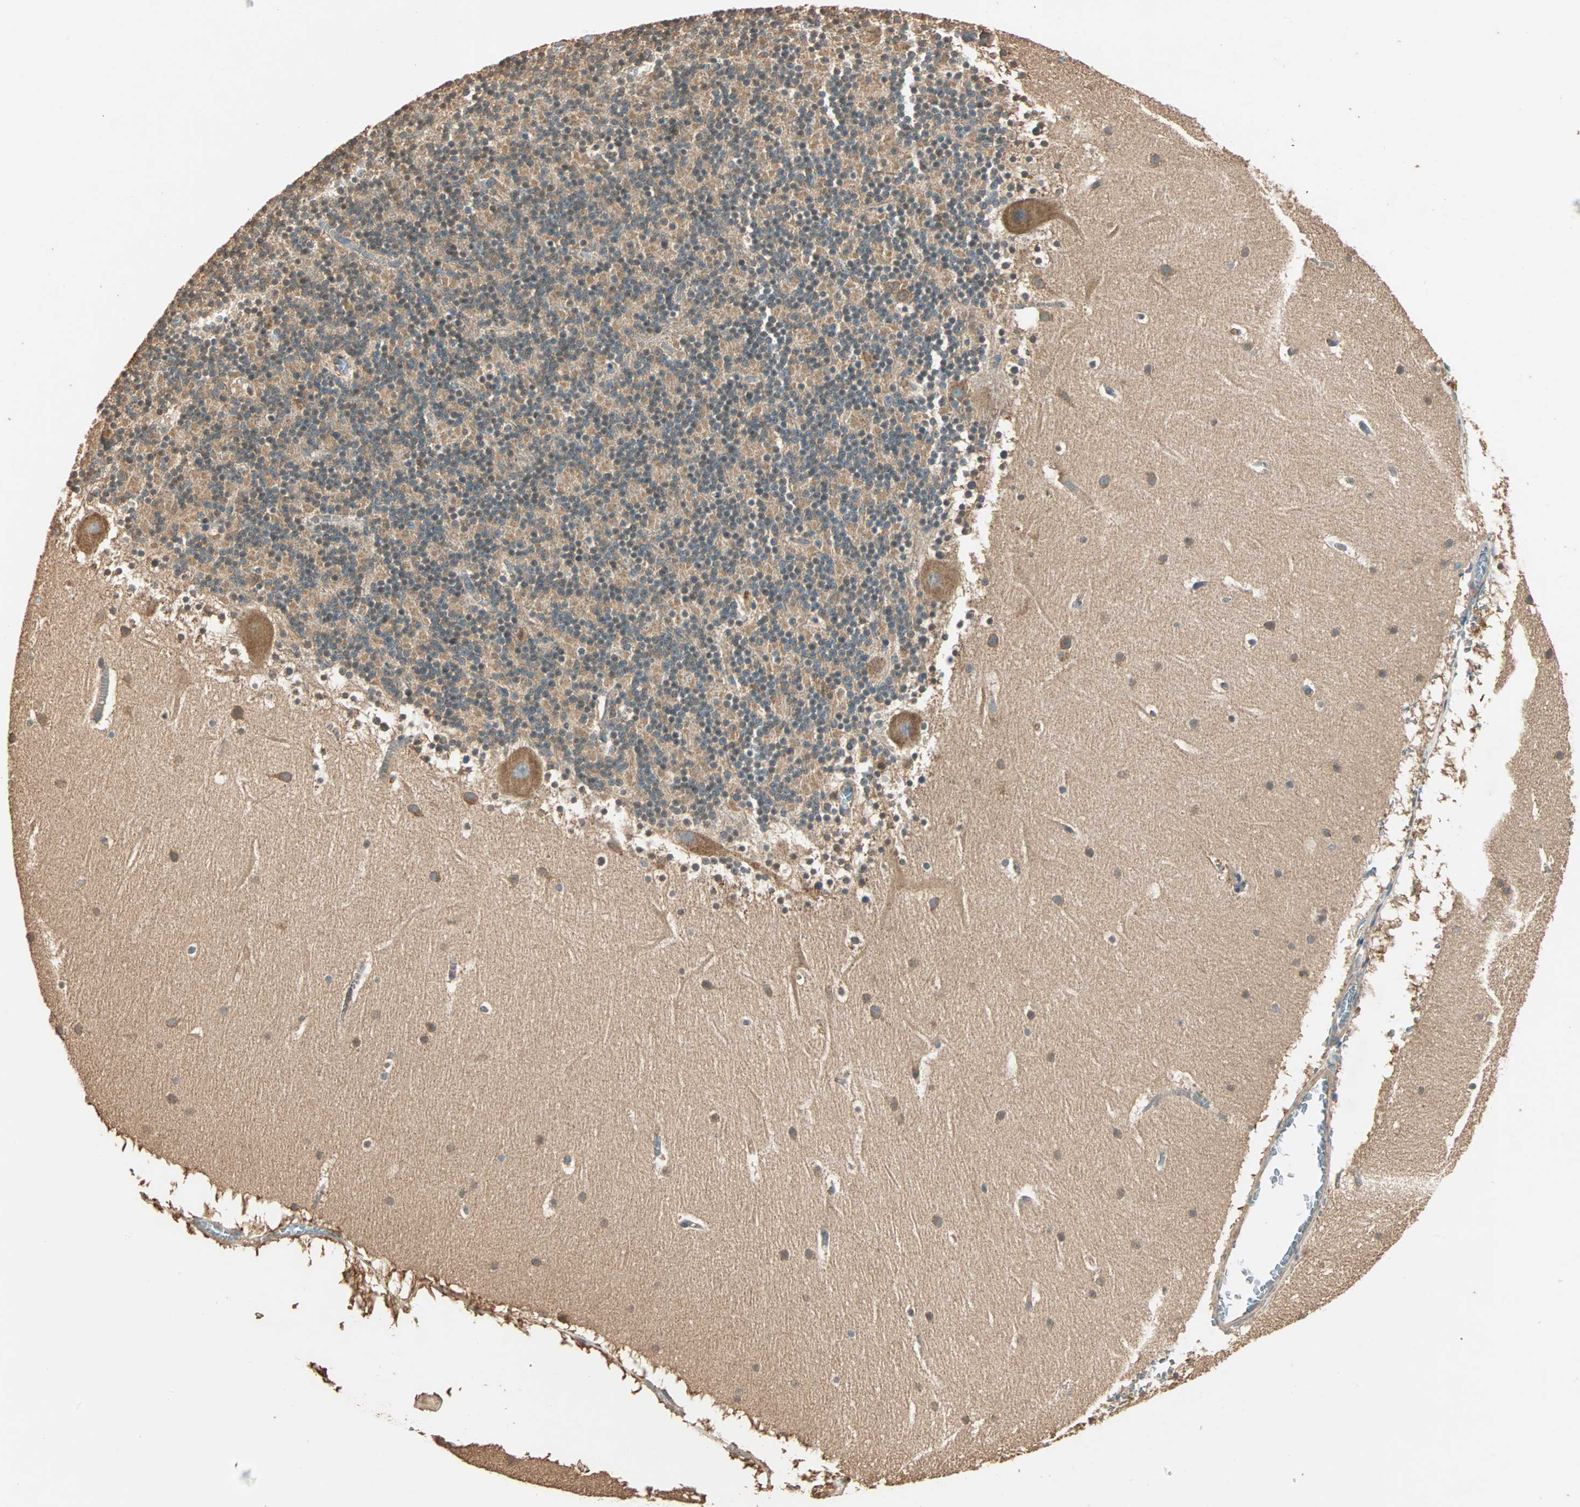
{"staining": {"intensity": "moderate", "quantity": "25%-75%", "location": "cytoplasmic/membranous"}, "tissue": "cerebellum", "cell_type": "Cells in granular layer", "image_type": "normal", "snomed": [{"axis": "morphology", "description": "Normal tissue, NOS"}, {"axis": "topography", "description": "Cerebellum"}], "caption": "An immunohistochemistry histopathology image of unremarkable tissue is shown. Protein staining in brown highlights moderate cytoplasmic/membranous positivity in cerebellum within cells in granular layer.", "gene": "EIF4G2", "patient": {"sex": "male", "age": 45}}